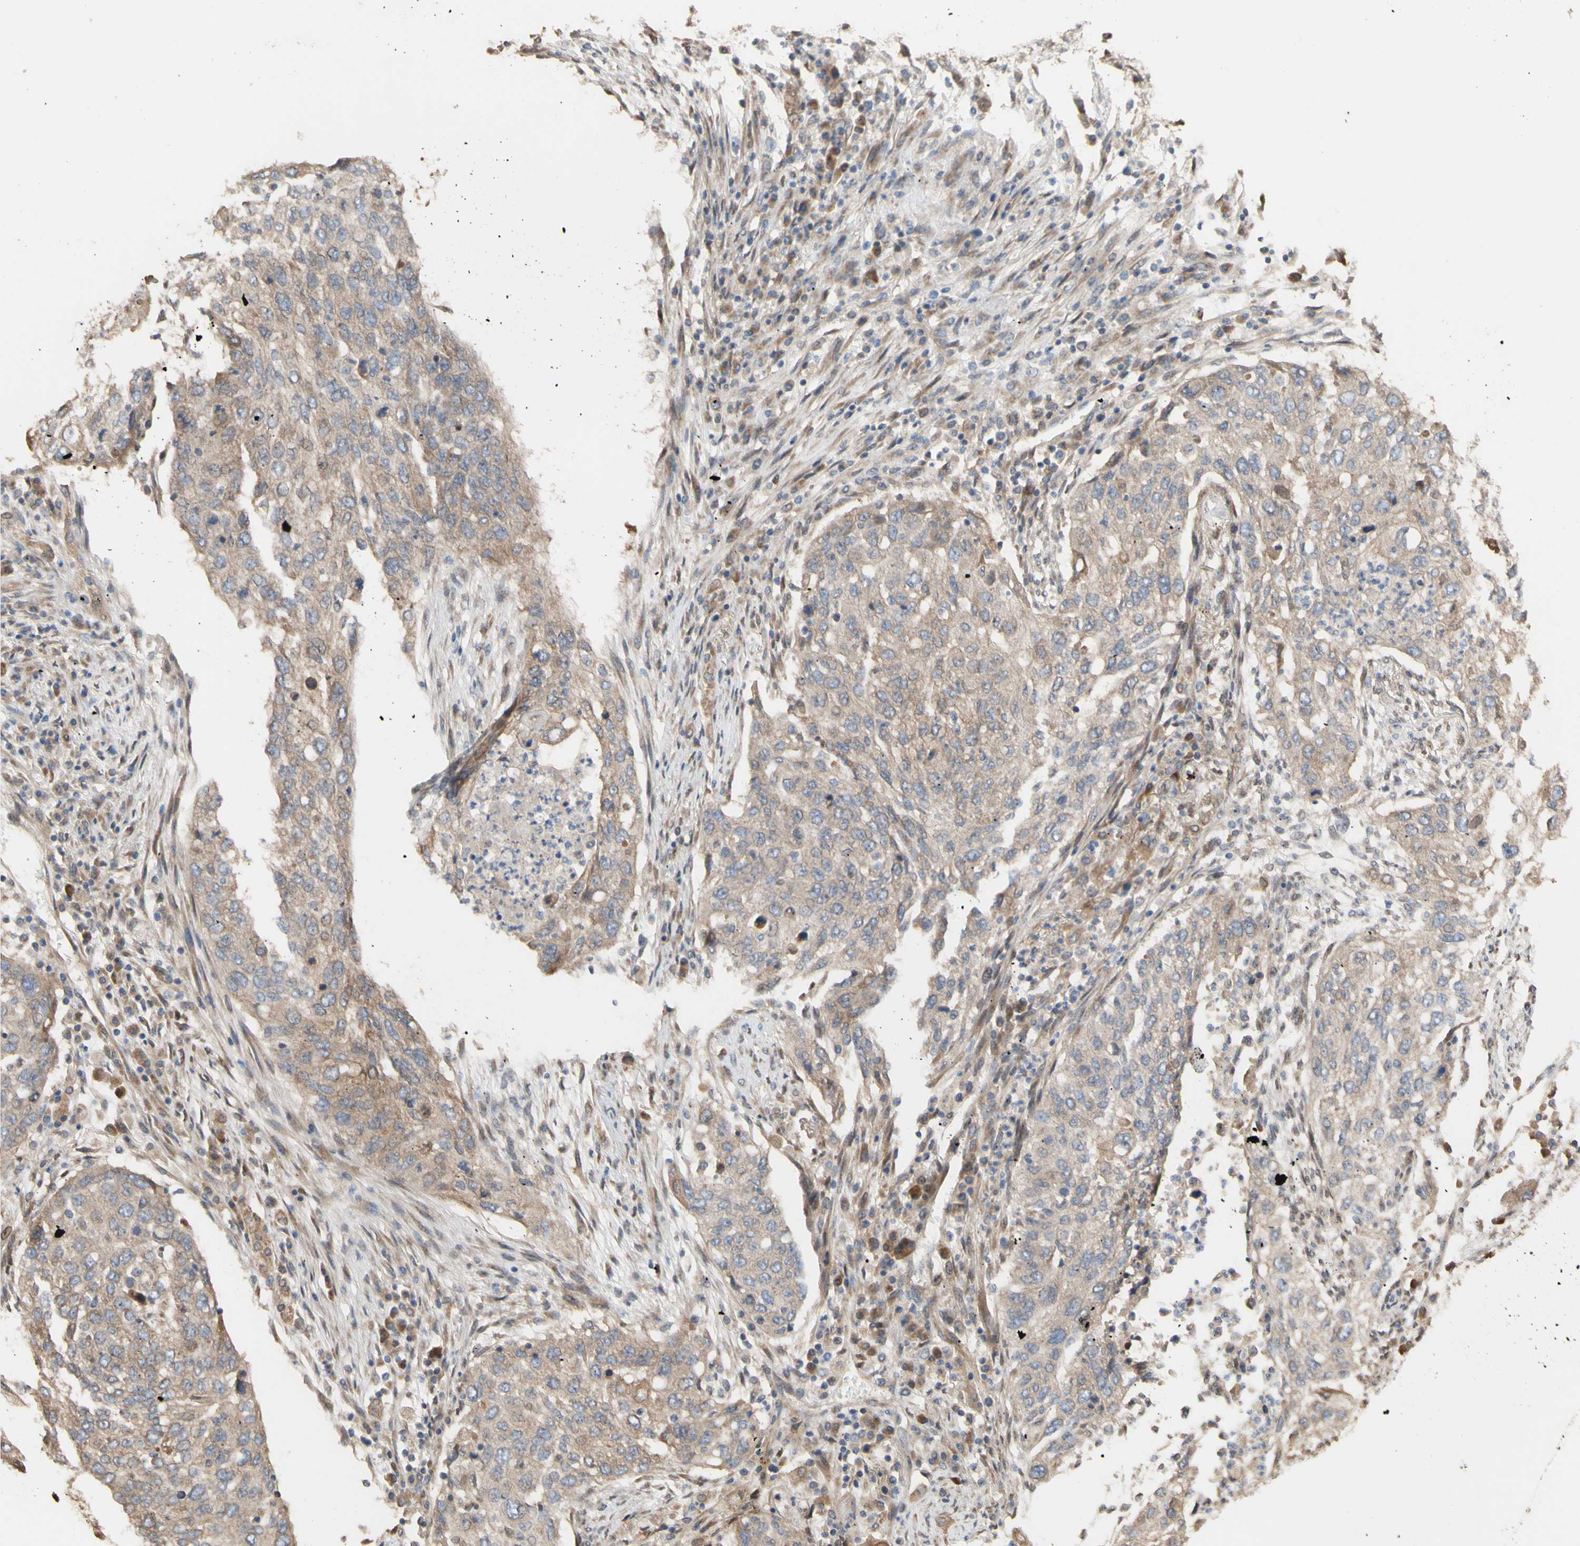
{"staining": {"intensity": "weak", "quantity": ">75%", "location": "cytoplasmic/membranous"}, "tissue": "lung cancer", "cell_type": "Tumor cells", "image_type": "cancer", "snomed": [{"axis": "morphology", "description": "Squamous cell carcinoma, NOS"}, {"axis": "topography", "description": "Lung"}], "caption": "A brown stain shows weak cytoplasmic/membranous staining of a protein in lung cancer (squamous cell carcinoma) tumor cells.", "gene": "NECTIN3", "patient": {"sex": "female", "age": 63}}